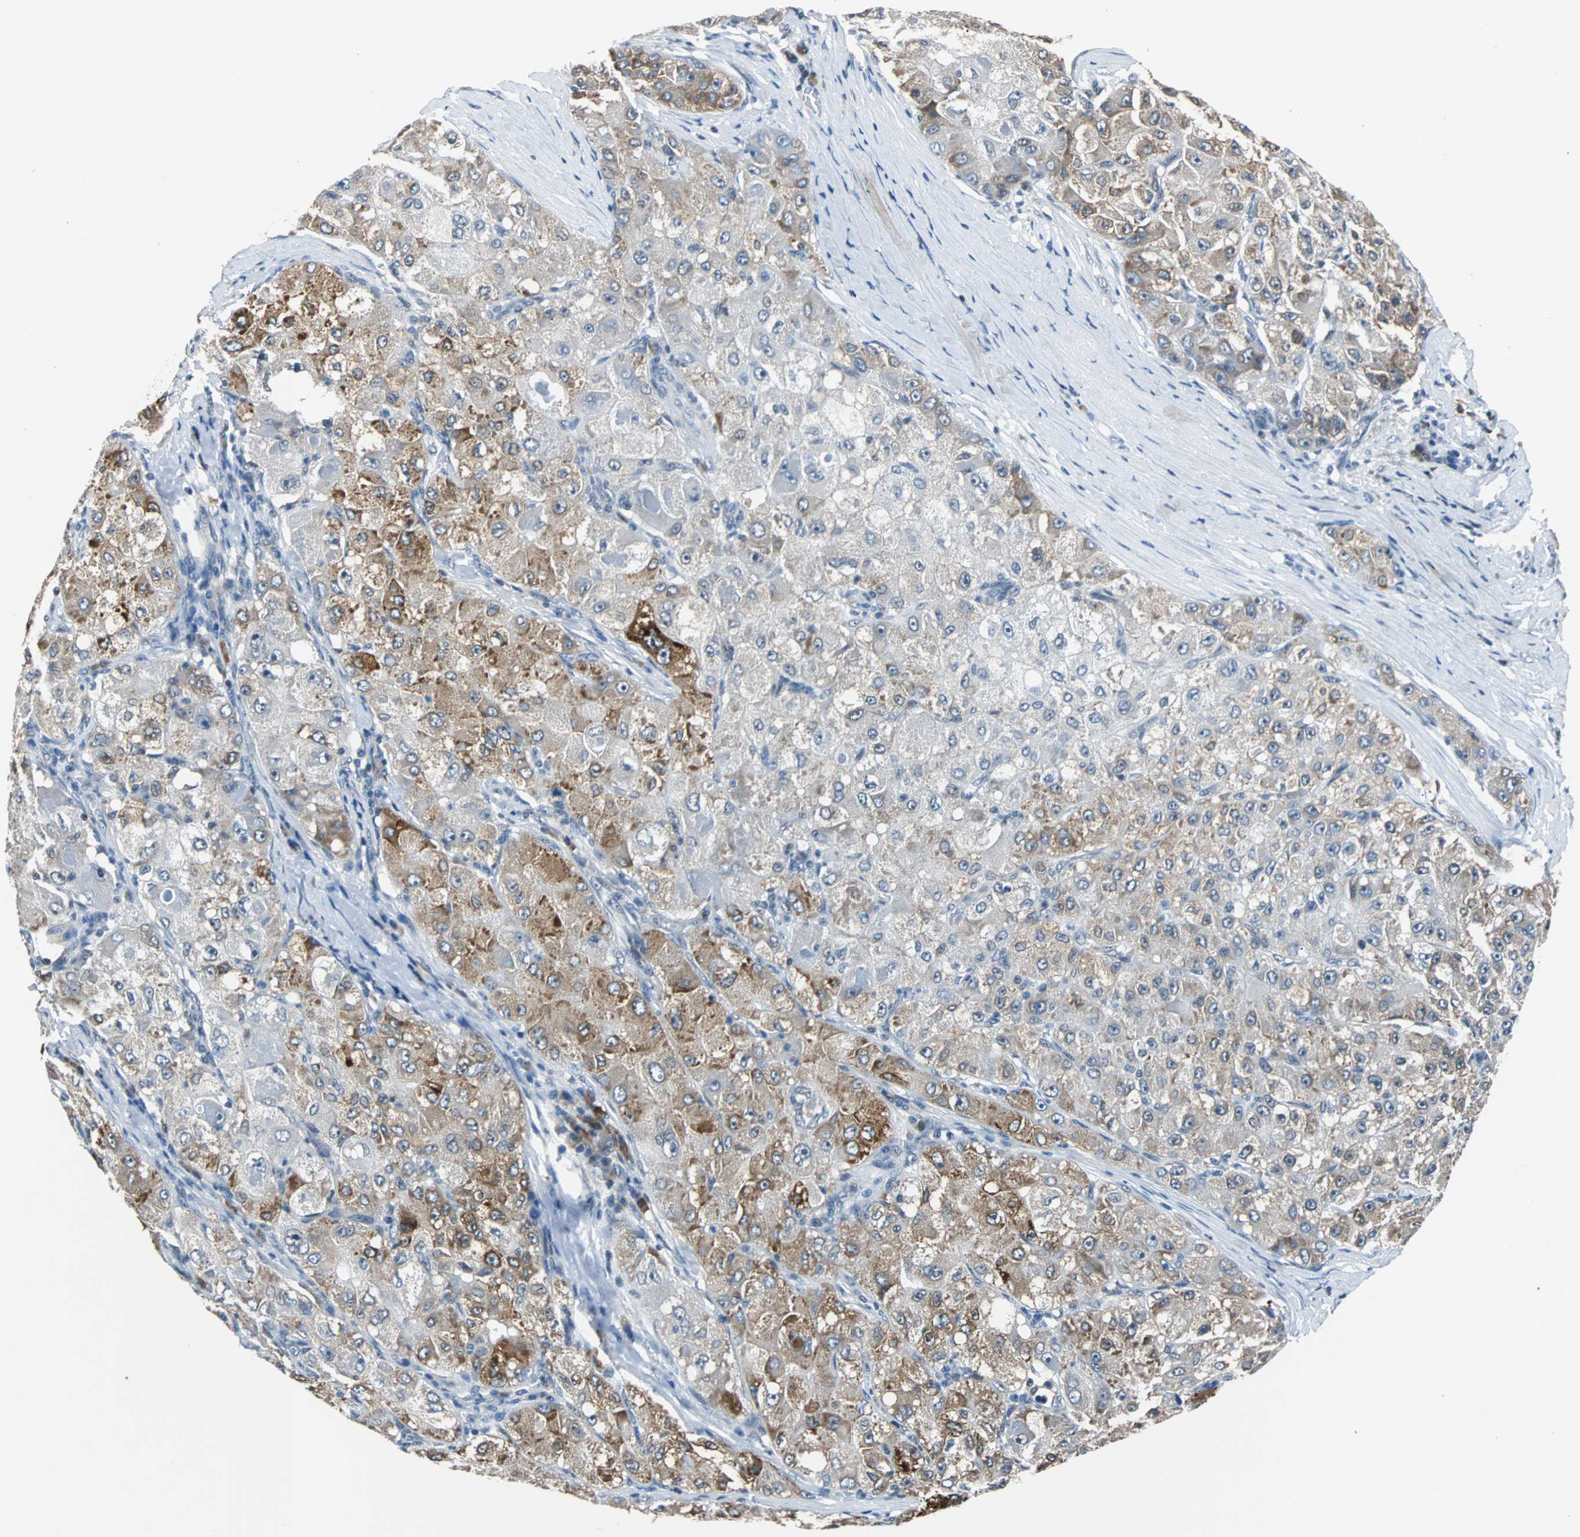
{"staining": {"intensity": "moderate", "quantity": "25%-75%", "location": "cytoplasmic/membranous"}, "tissue": "liver cancer", "cell_type": "Tumor cells", "image_type": "cancer", "snomed": [{"axis": "morphology", "description": "Carcinoma, Hepatocellular, NOS"}, {"axis": "topography", "description": "Liver"}], "caption": "High-magnification brightfield microscopy of liver cancer (hepatocellular carcinoma) stained with DAB (3,3'-diaminobenzidine) (brown) and counterstained with hematoxylin (blue). tumor cells exhibit moderate cytoplasmic/membranous positivity is present in approximately25%-75% of cells.", "gene": "USP28", "patient": {"sex": "male", "age": 80}}